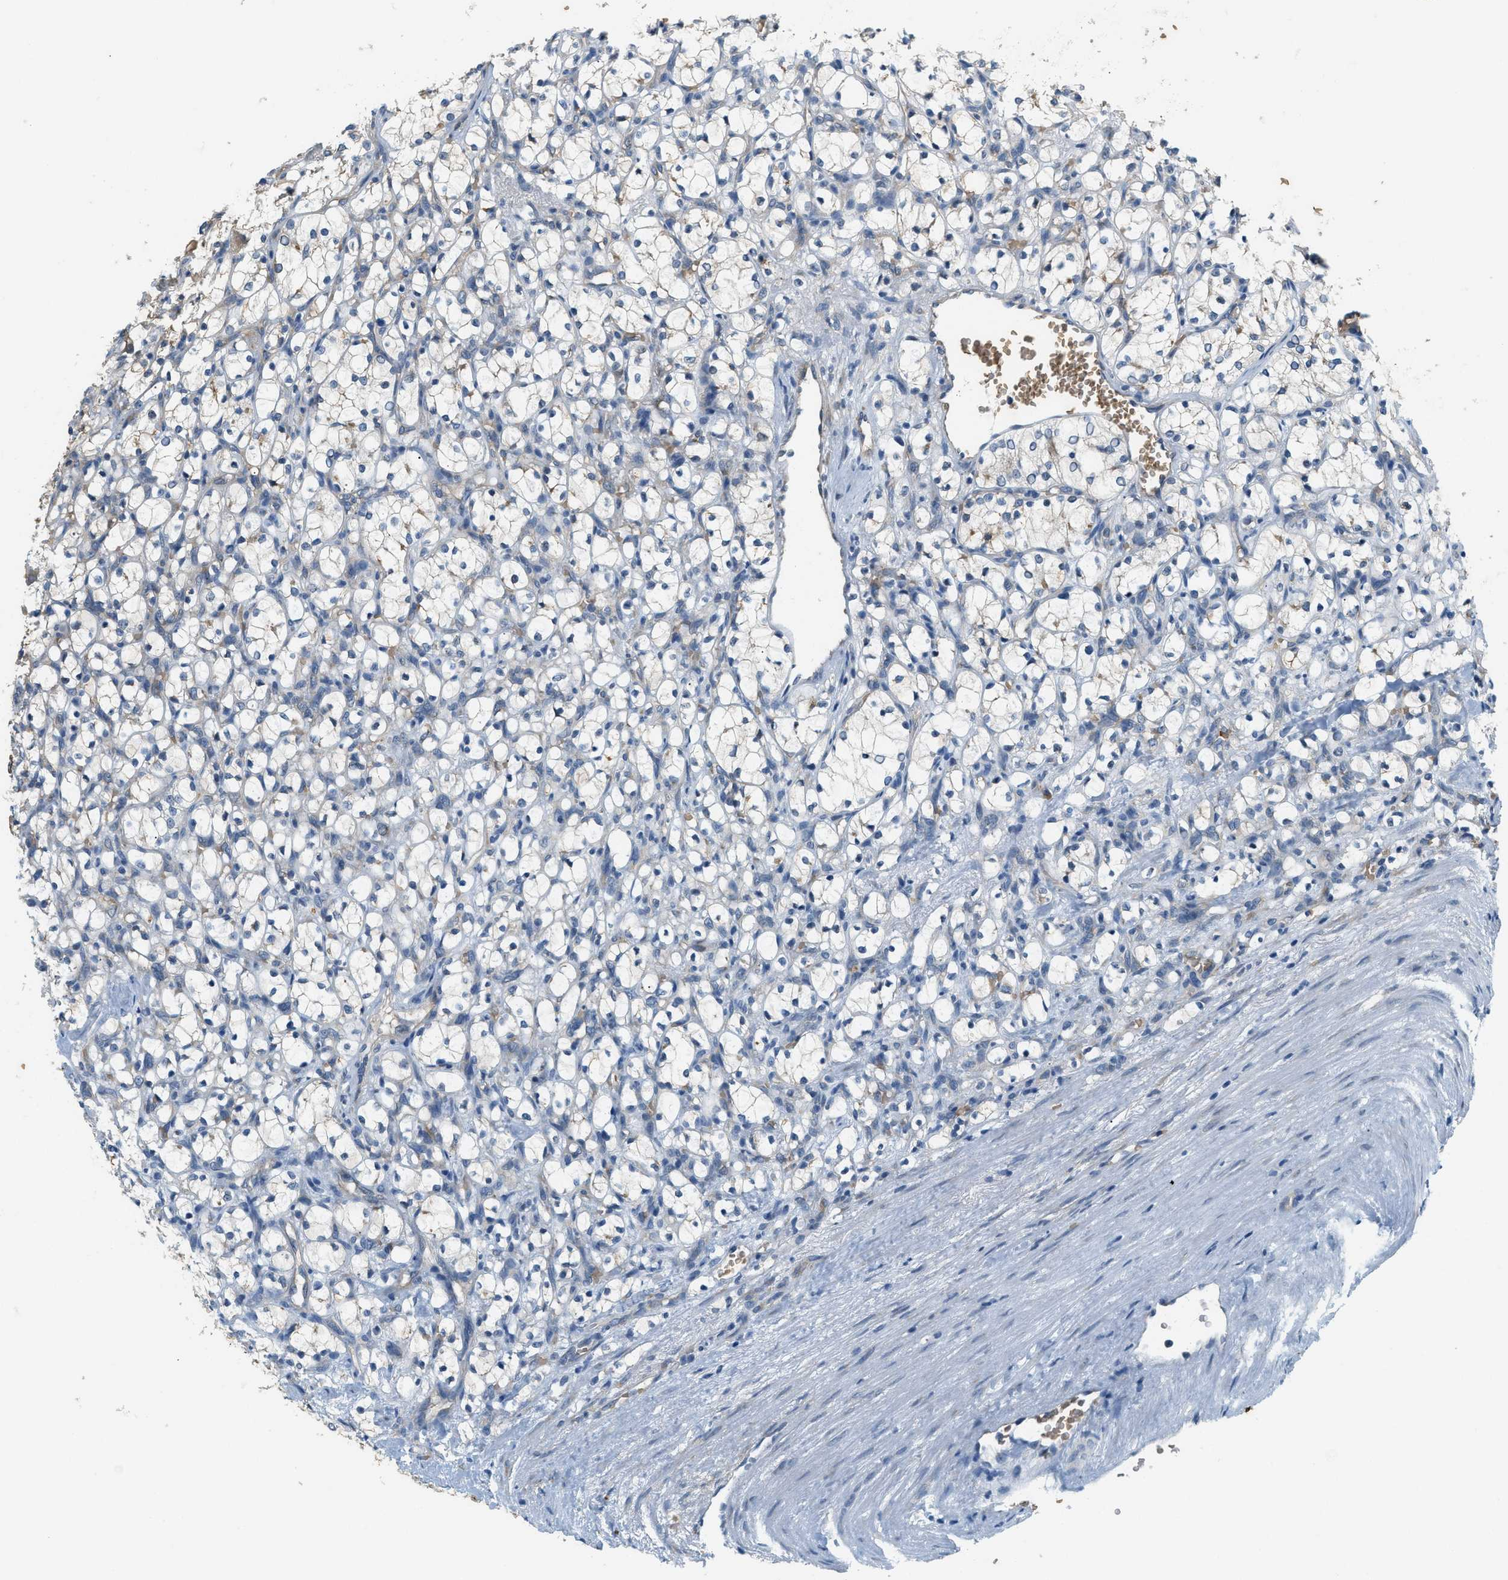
{"staining": {"intensity": "negative", "quantity": "none", "location": "none"}, "tissue": "renal cancer", "cell_type": "Tumor cells", "image_type": "cancer", "snomed": [{"axis": "morphology", "description": "Adenocarcinoma, NOS"}, {"axis": "topography", "description": "Kidney"}], "caption": "Renal adenocarcinoma was stained to show a protein in brown. There is no significant staining in tumor cells. Brightfield microscopy of immunohistochemistry stained with DAB (brown) and hematoxylin (blue), captured at high magnification.", "gene": "CYTH2", "patient": {"sex": "female", "age": 69}}